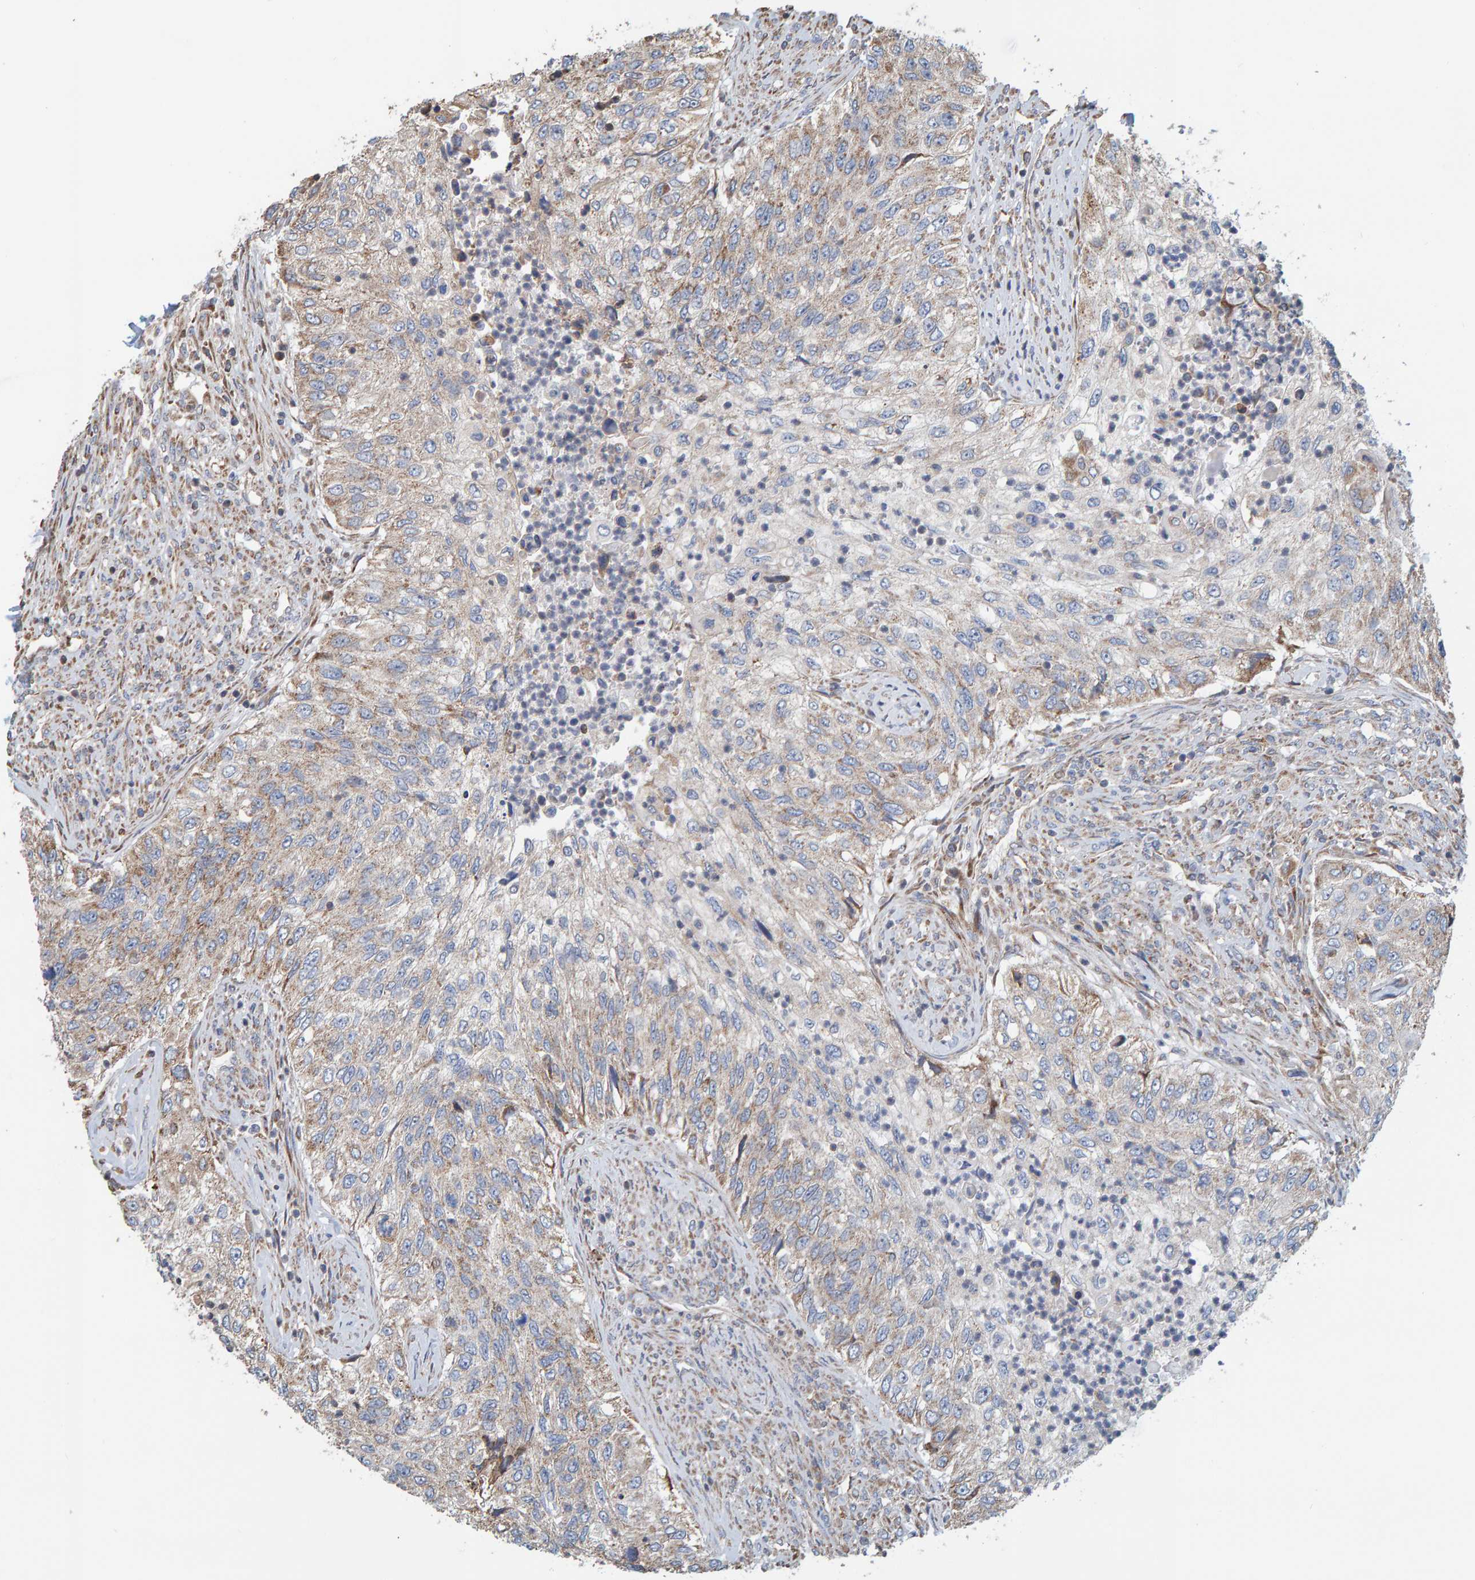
{"staining": {"intensity": "weak", "quantity": "25%-75%", "location": "cytoplasmic/membranous"}, "tissue": "urothelial cancer", "cell_type": "Tumor cells", "image_type": "cancer", "snomed": [{"axis": "morphology", "description": "Urothelial carcinoma, High grade"}, {"axis": "topography", "description": "Urinary bladder"}], "caption": "Protein staining of high-grade urothelial carcinoma tissue shows weak cytoplasmic/membranous staining in about 25%-75% of tumor cells.", "gene": "MRPL45", "patient": {"sex": "female", "age": 60}}